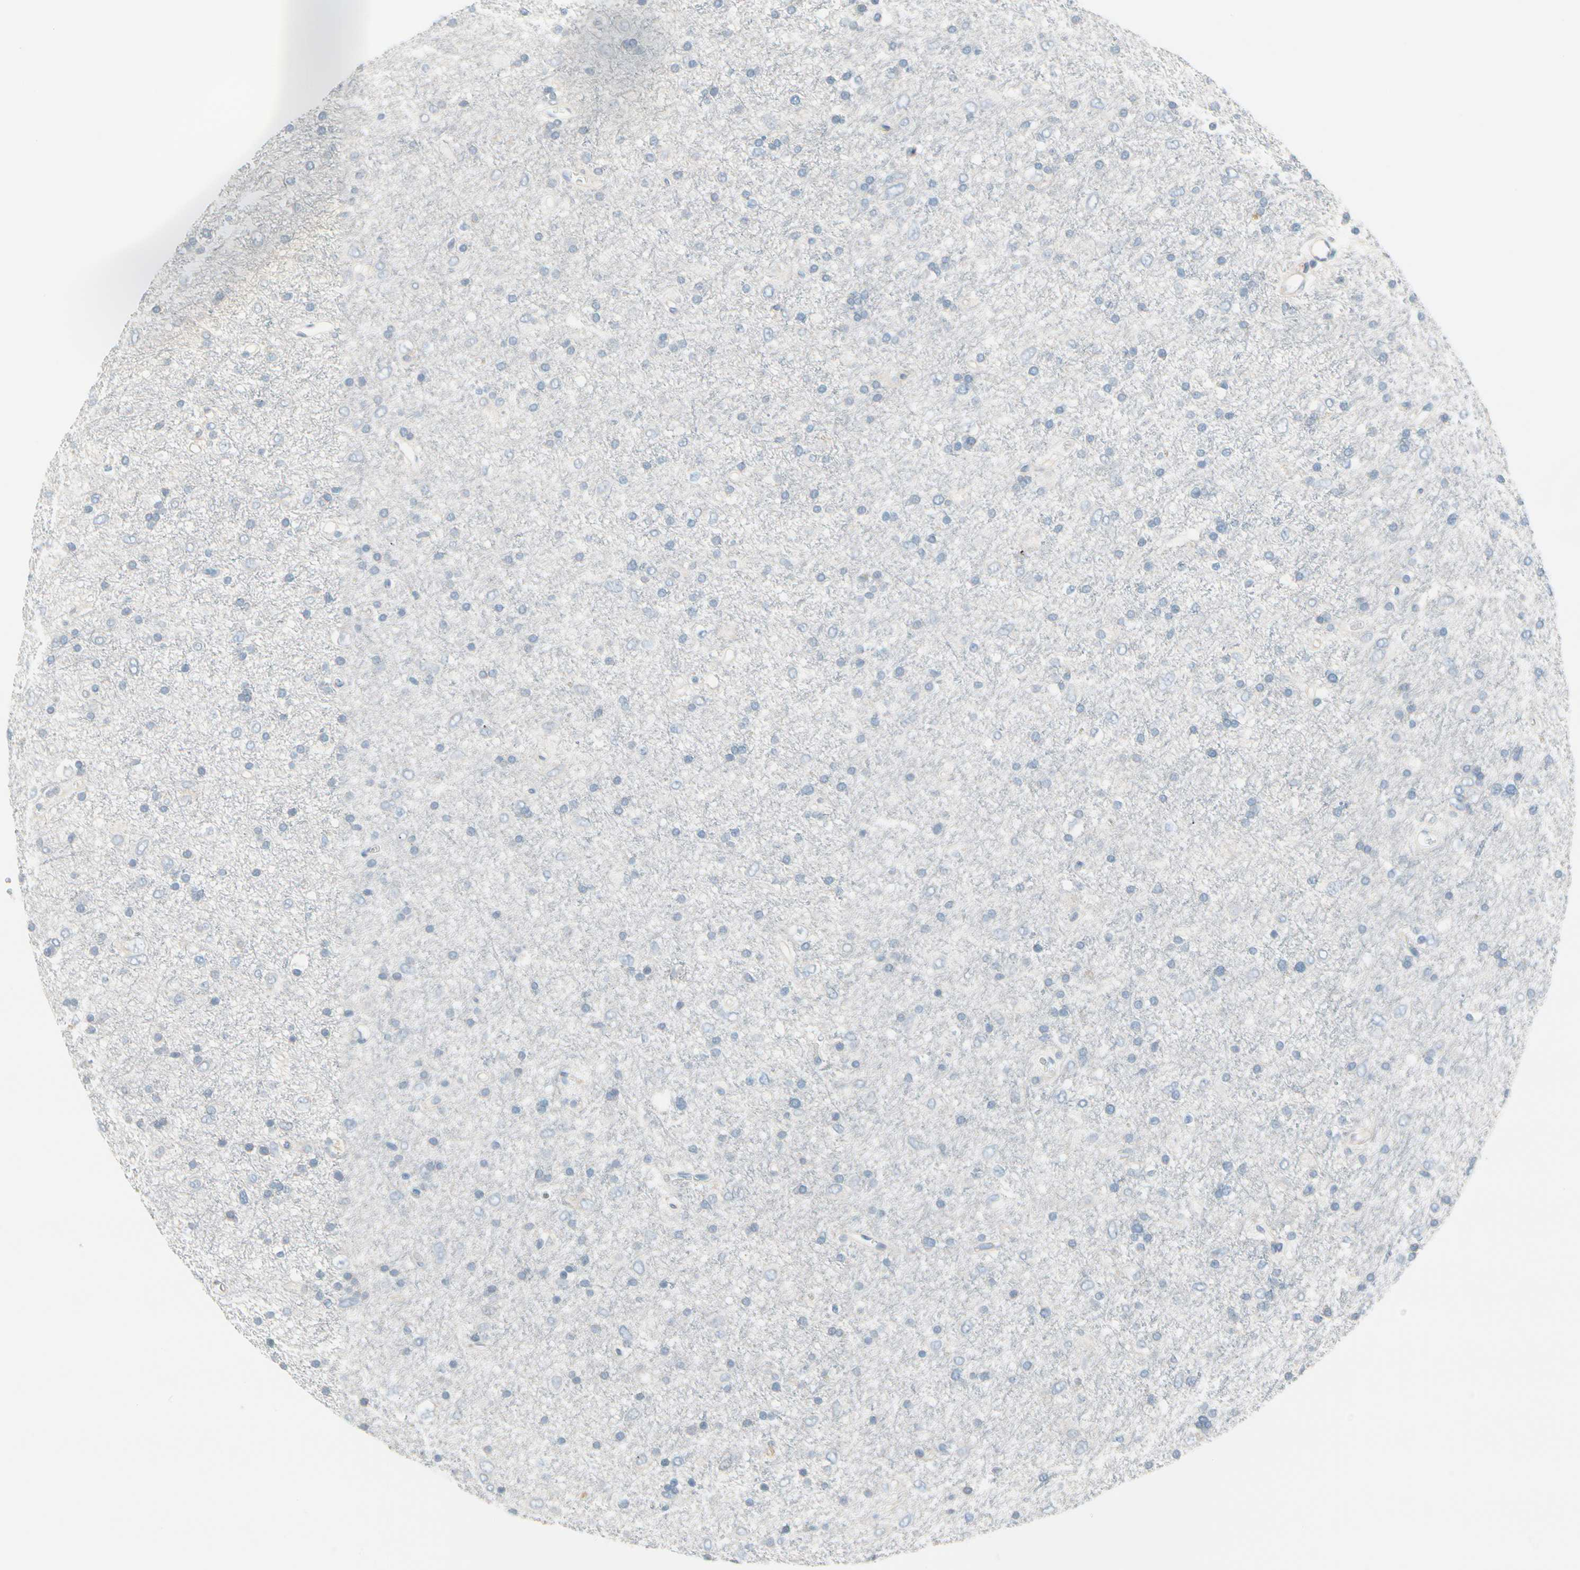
{"staining": {"intensity": "negative", "quantity": "none", "location": "none"}, "tissue": "glioma", "cell_type": "Tumor cells", "image_type": "cancer", "snomed": [{"axis": "morphology", "description": "Glioma, malignant, Low grade"}, {"axis": "topography", "description": "Brain"}], "caption": "IHC photomicrograph of neoplastic tissue: low-grade glioma (malignant) stained with DAB (3,3'-diaminobenzidine) exhibits no significant protein expression in tumor cells.", "gene": "STK40", "patient": {"sex": "male", "age": 77}}